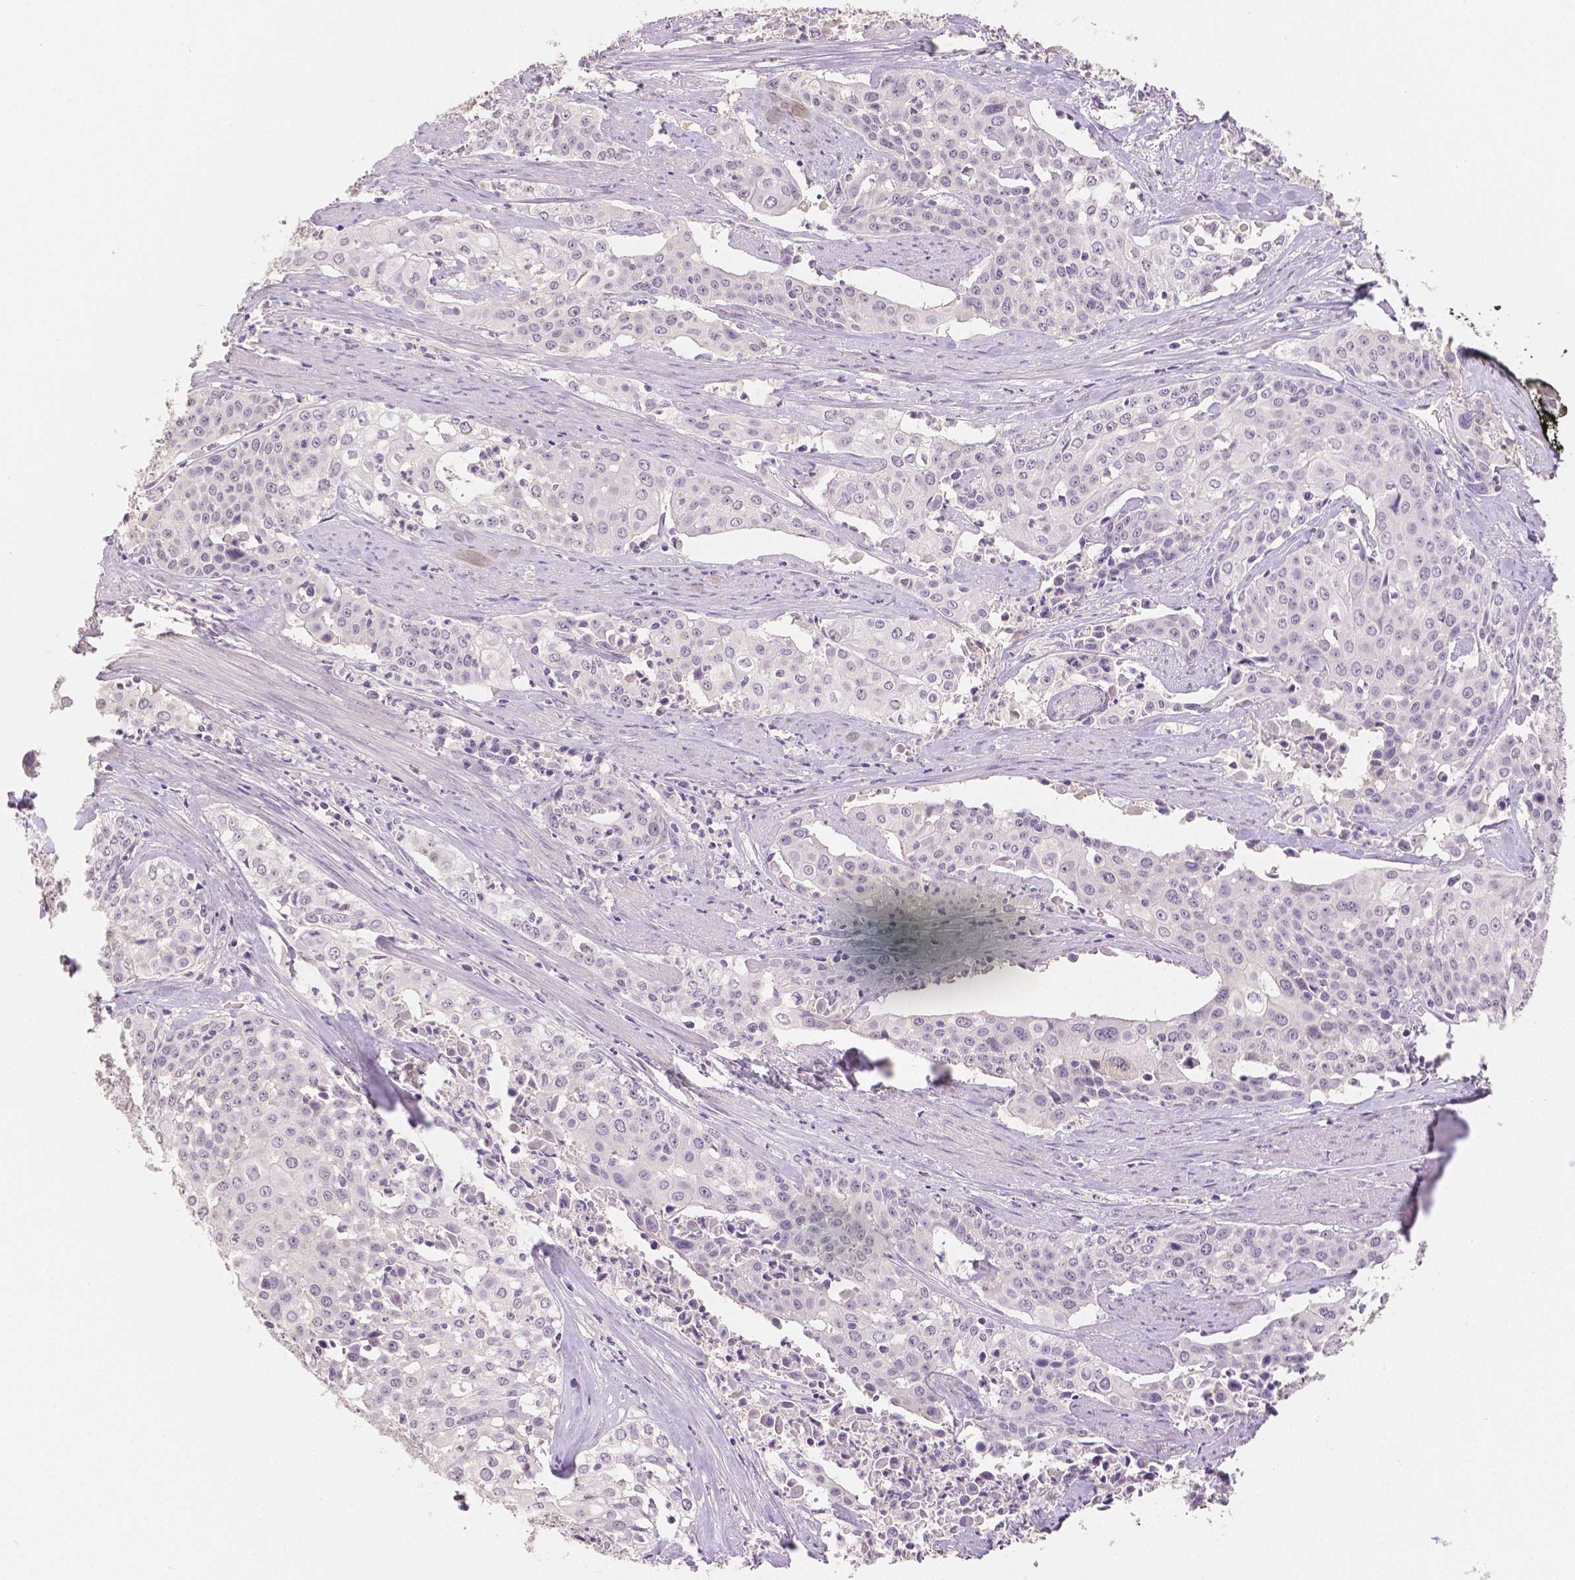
{"staining": {"intensity": "negative", "quantity": "none", "location": "none"}, "tissue": "cervical cancer", "cell_type": "Tumor cells", "image_type": "cancer", "snomed": [{"axis": "morphology", "description": "Squamous cell carcinoma, NOS"}, {"axis": "topography", "description": "Cervix"}], "caption": "The histopathology image reveals no staining of tumor cells in cervical squamous cell carcinoma.", "gene": "OCLN", "patient": {"sex": "female", "age": 39}}